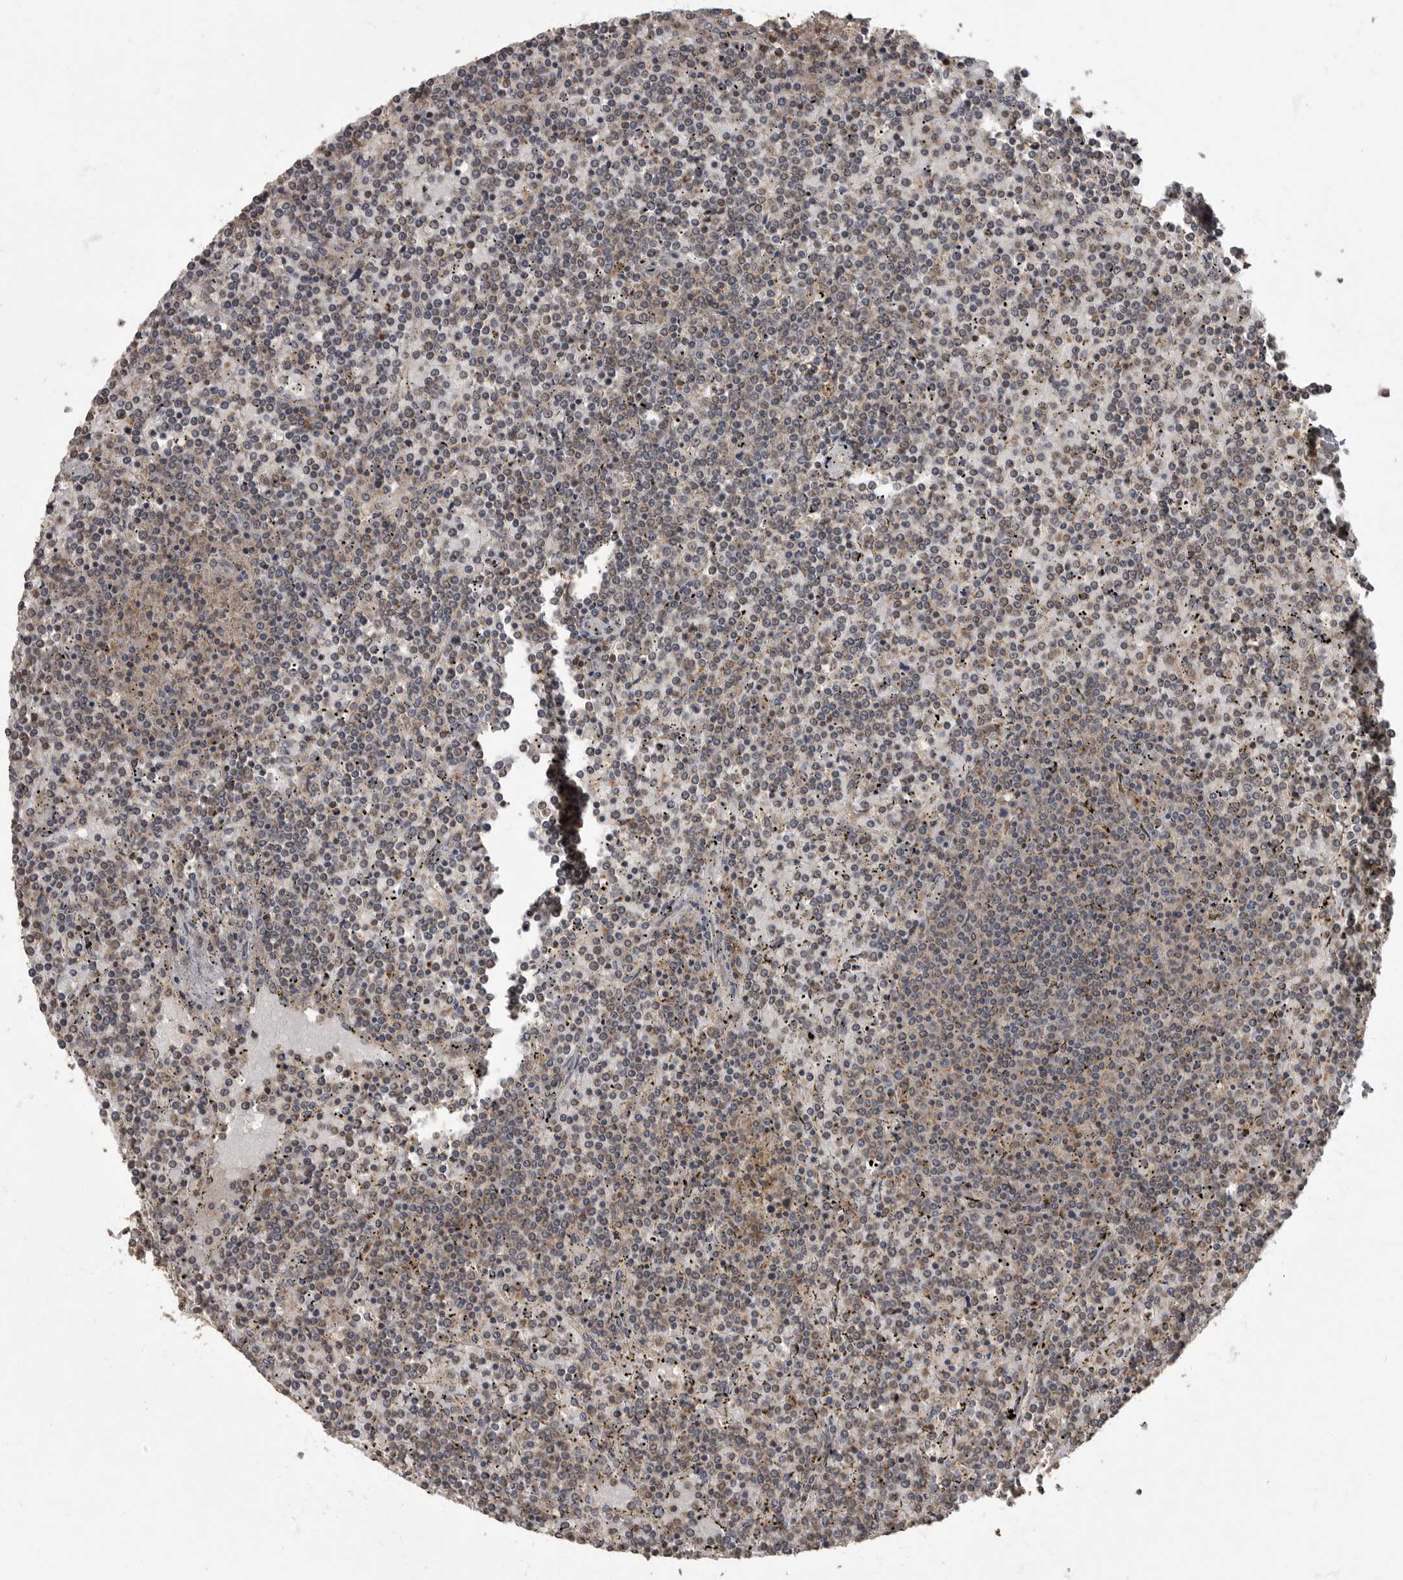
{"staining": {"intensity": "weak", "quantity": "<25%", "location": "cytoplasmic/membranous"}, "tissue": "lymphoma", "cell_type": "Tumor cells", "image_type": "cancer", "snomed": [{"axis": "morphology", "description": "Malignant lymphoma, non-Hodgkin's type, Low grade"}, {"axis": "topography", "description": "Spleen"}], "caption": "Human lymphoma stained for a protein using IHC displays no staining in tumor cells.", "gene": "MAFG", "patient": {"sex": "female", "age": 19}}